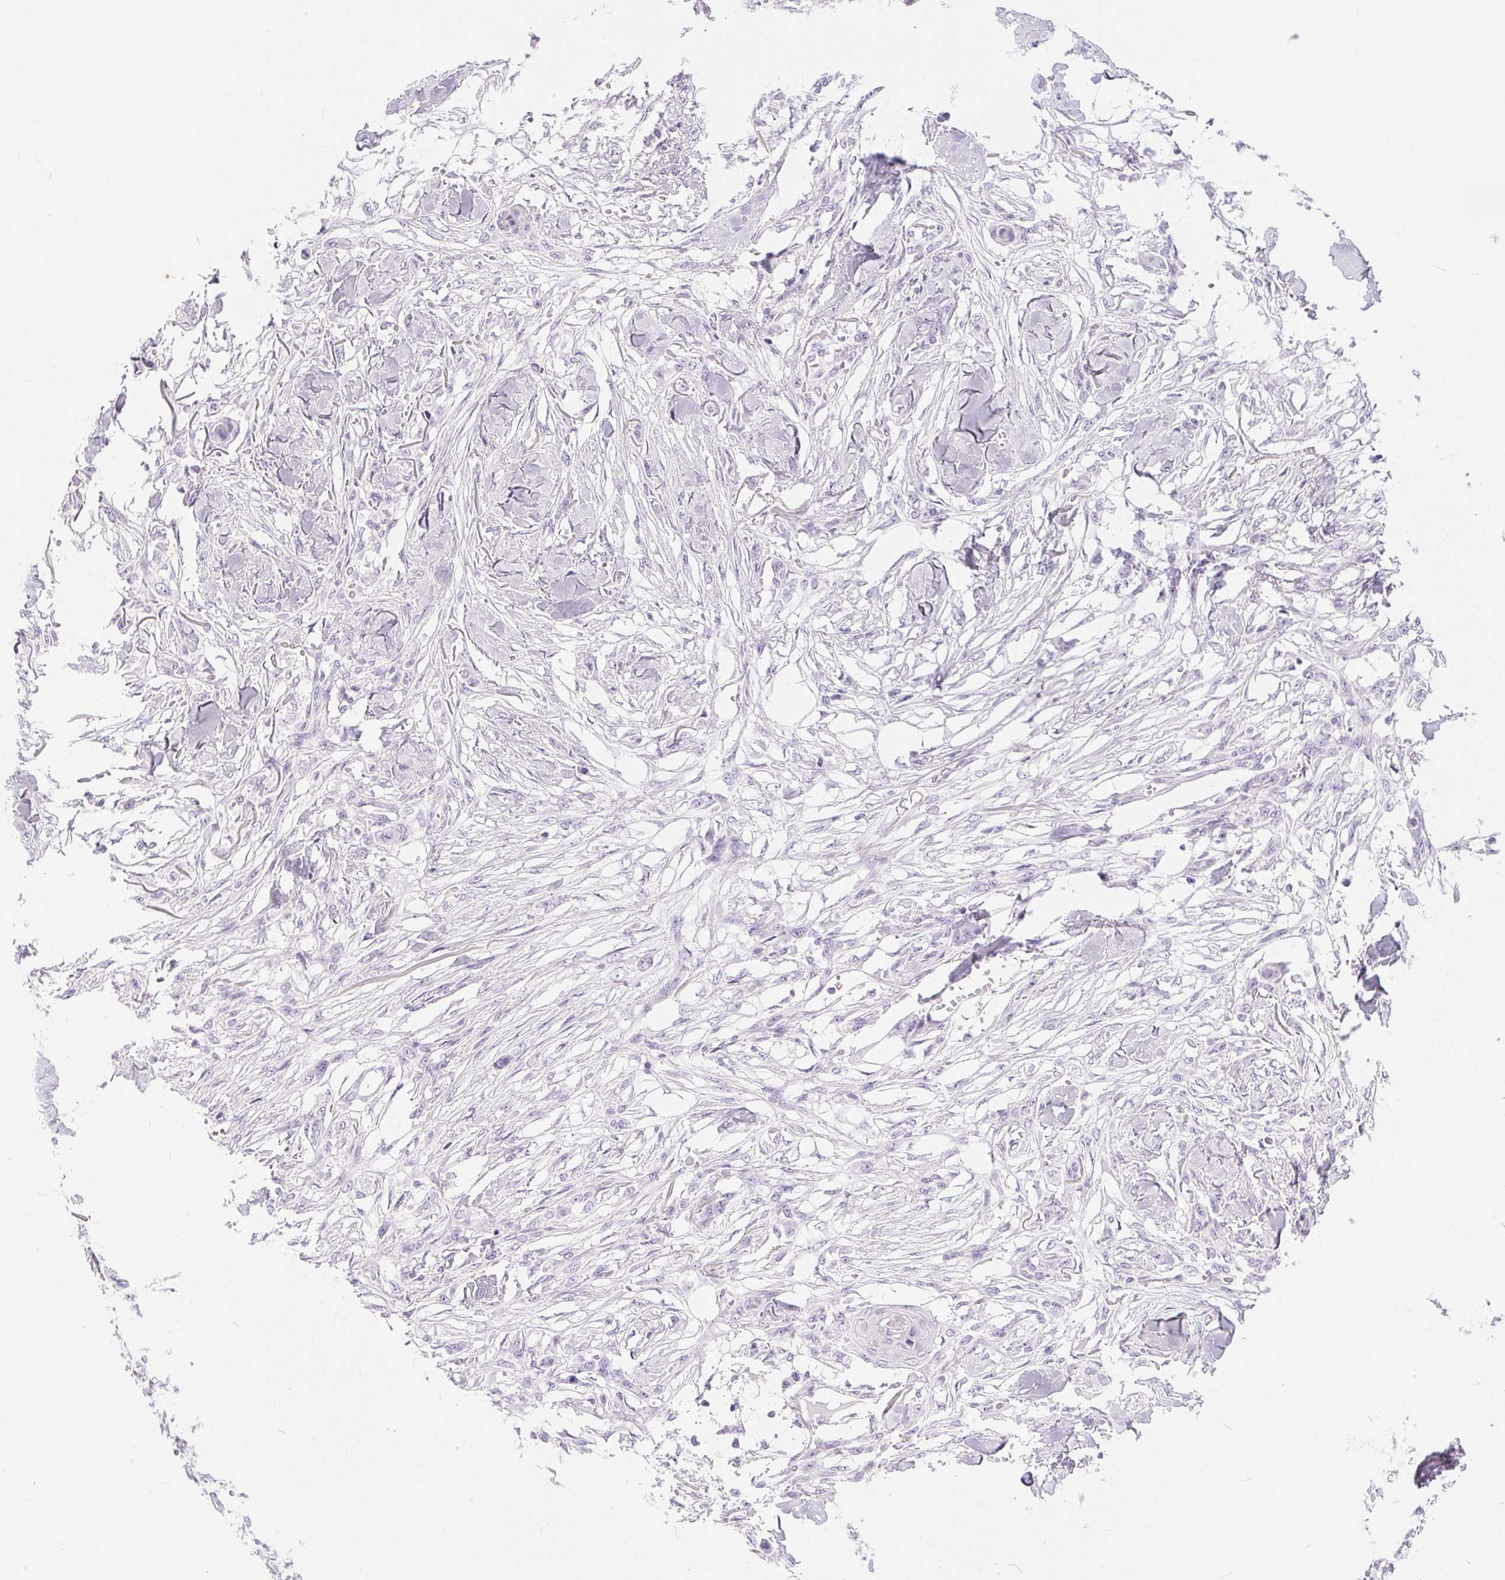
{"staining": {"intensity": "negative", "quantity": "none", "location": "none"}, "tissue": "skin cancer", "cell_type": "Tumor cells", "image_type": "cancer", "snomed": [{"axis": "morphology", "description": "Squamous cell carcinoma, NOS"}, {"axis": "topography", "description": "Skin"}], "caption": "Tumor cells show no significant positivity in skin cancer.", "gene": "XDH", "patient": {"sex": "female", "age": 59}}